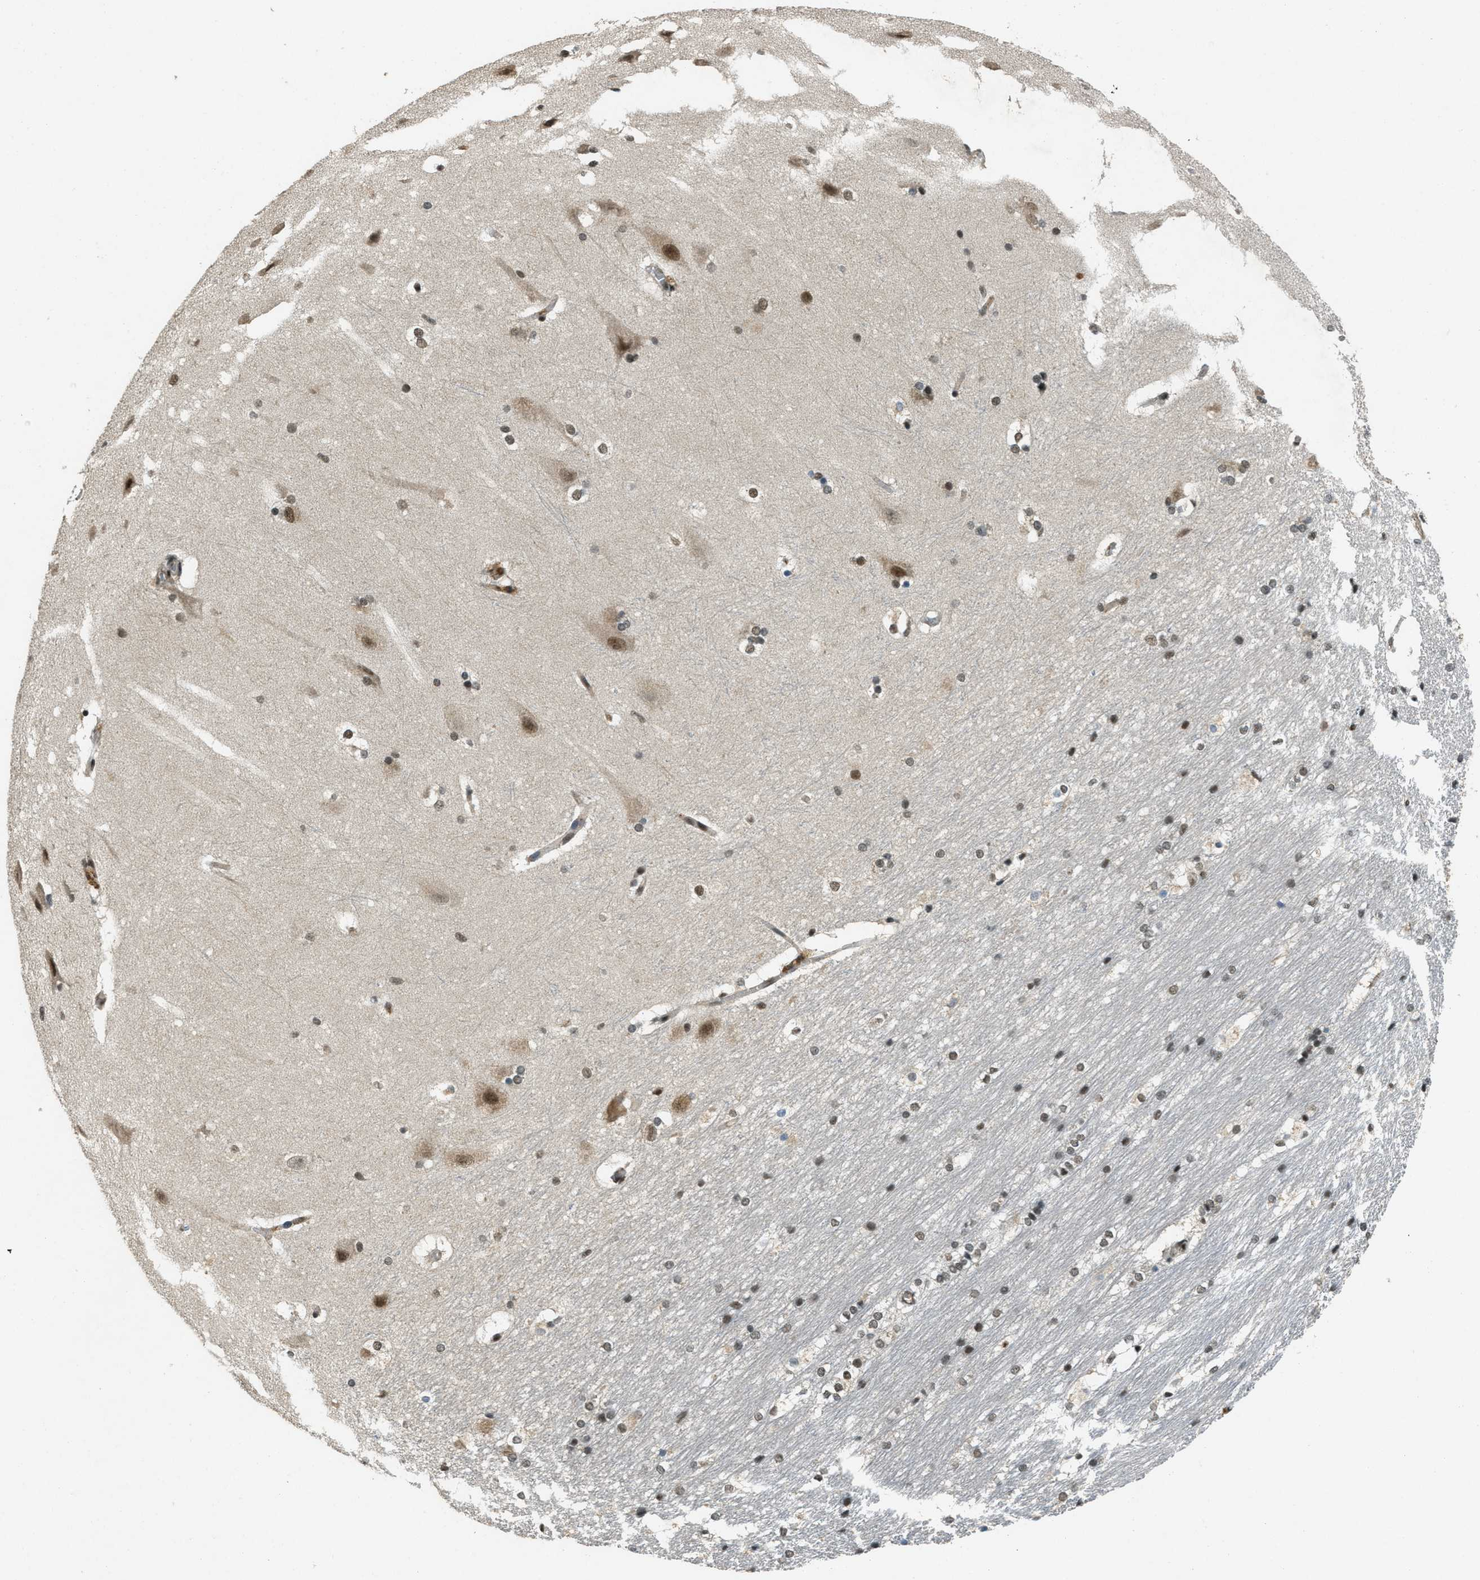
{"staining": {"intensity": "moderate", "quantity": ">75%", "location": "nuclear"}, "tissue": "hippocampus", "cell_type": "Glial cells", "image_type": "normal", "snomed": [{"axis": "morphology", "description": "Normal tissue, NOS"}, {"axis": "topography", "description": "Hippocampus"}], "caption": "High-power microscopy captured an immunohistochemistry photomicrograph of normal hippocampus, revealing moderate nuclear expression in about >75% of glial cells.", "gene": "ZNF148", "patient": {"sex": "female", "age": 19}}